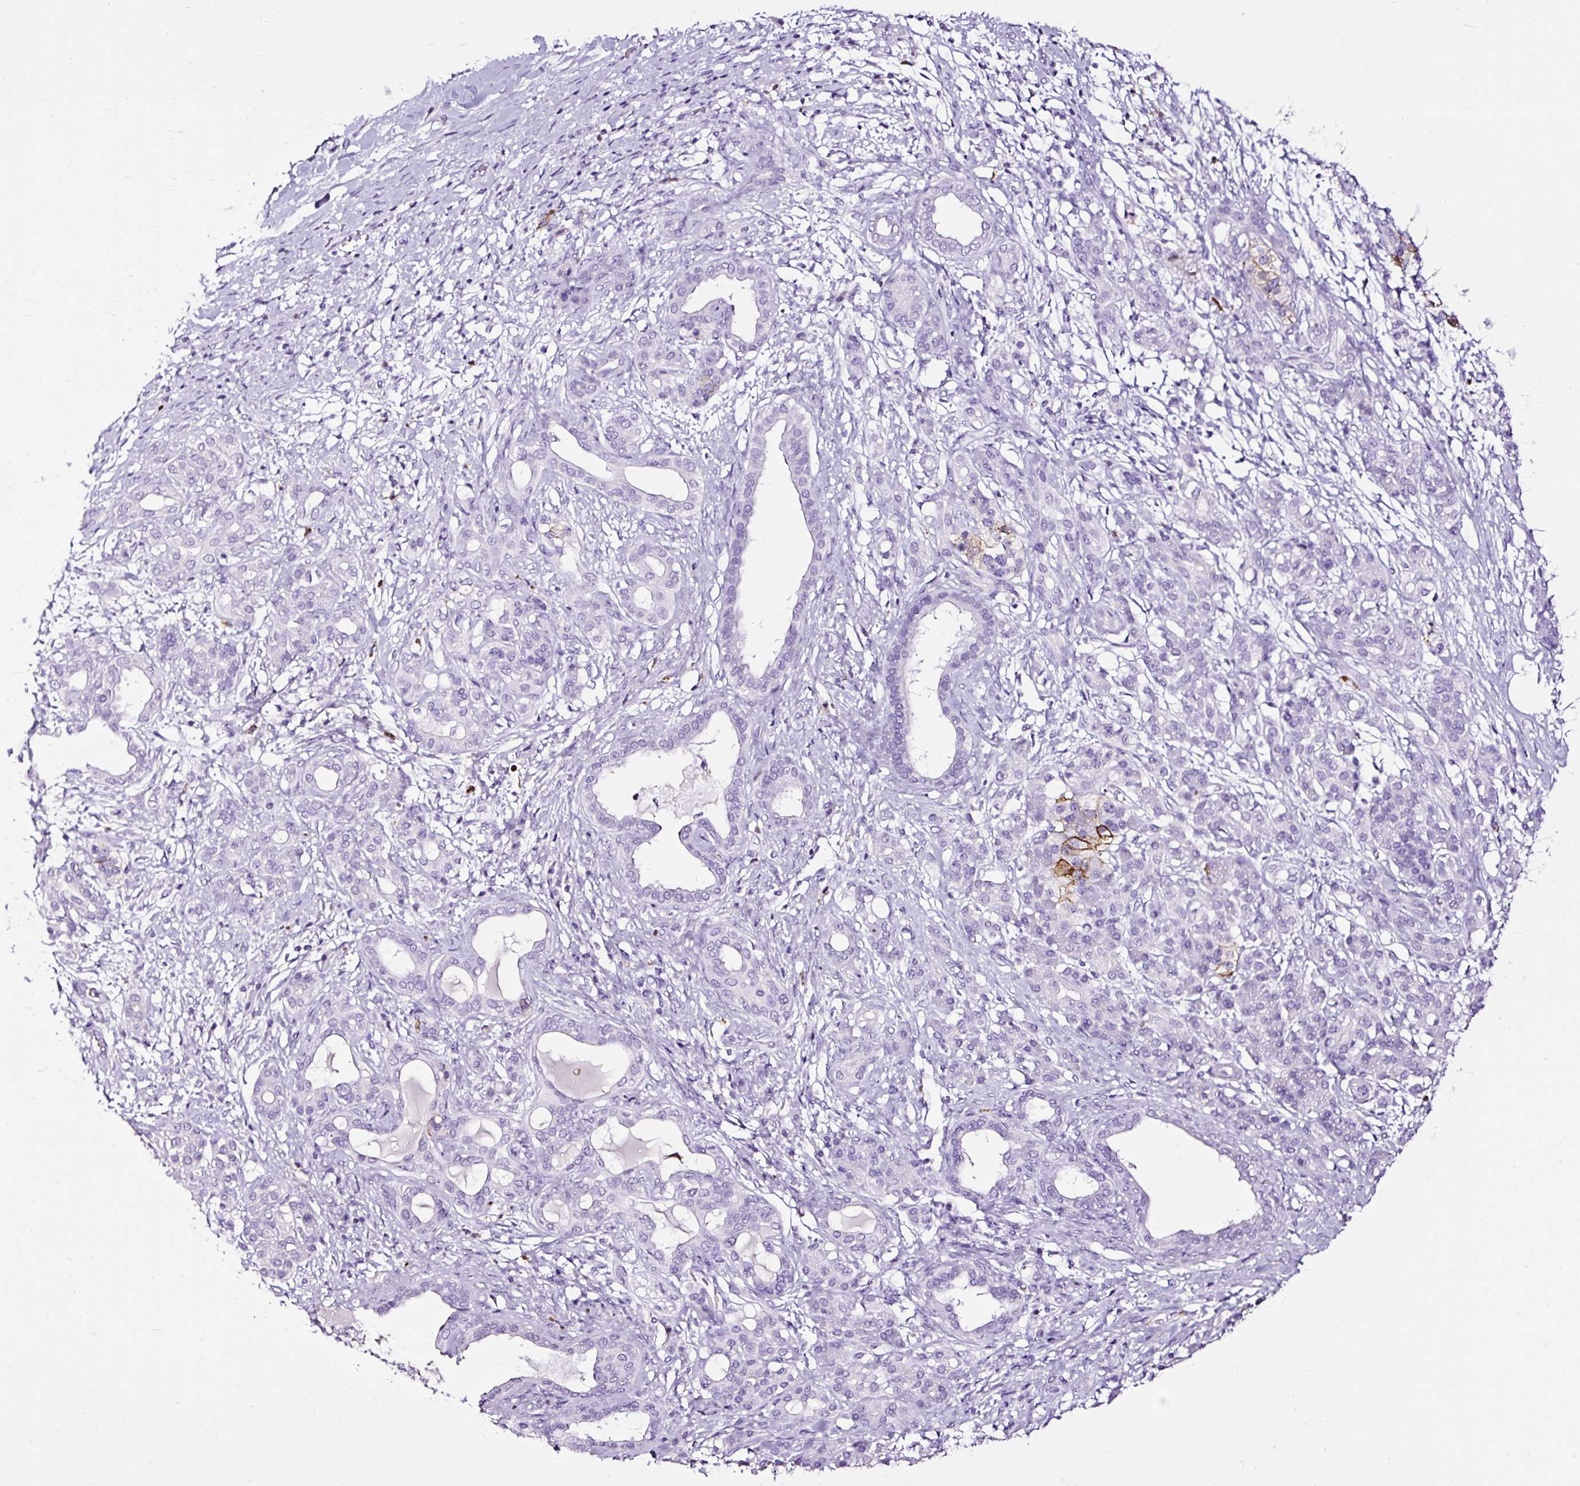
{"staining": {"intensity": "negative", "quantity": "none", "location": "none"}, "tissue": "pancreatic cancer", "cell_type": "Tumor cells", "image_type": "cancer", "snomed": [{"axis": "morphology", "description": "Adenocarcinoma, NOS"}, {"axis": "topography", "description": "Pancreas"}], "caption": "There is no significant expression in tumor cells of pancreatic adenocarcinoma. (Brightfield microscopy of DAB immunohistochemistry at high magnification).", "gene": "SLC7A8", "patient": {"sex": "female", "age": 55}}